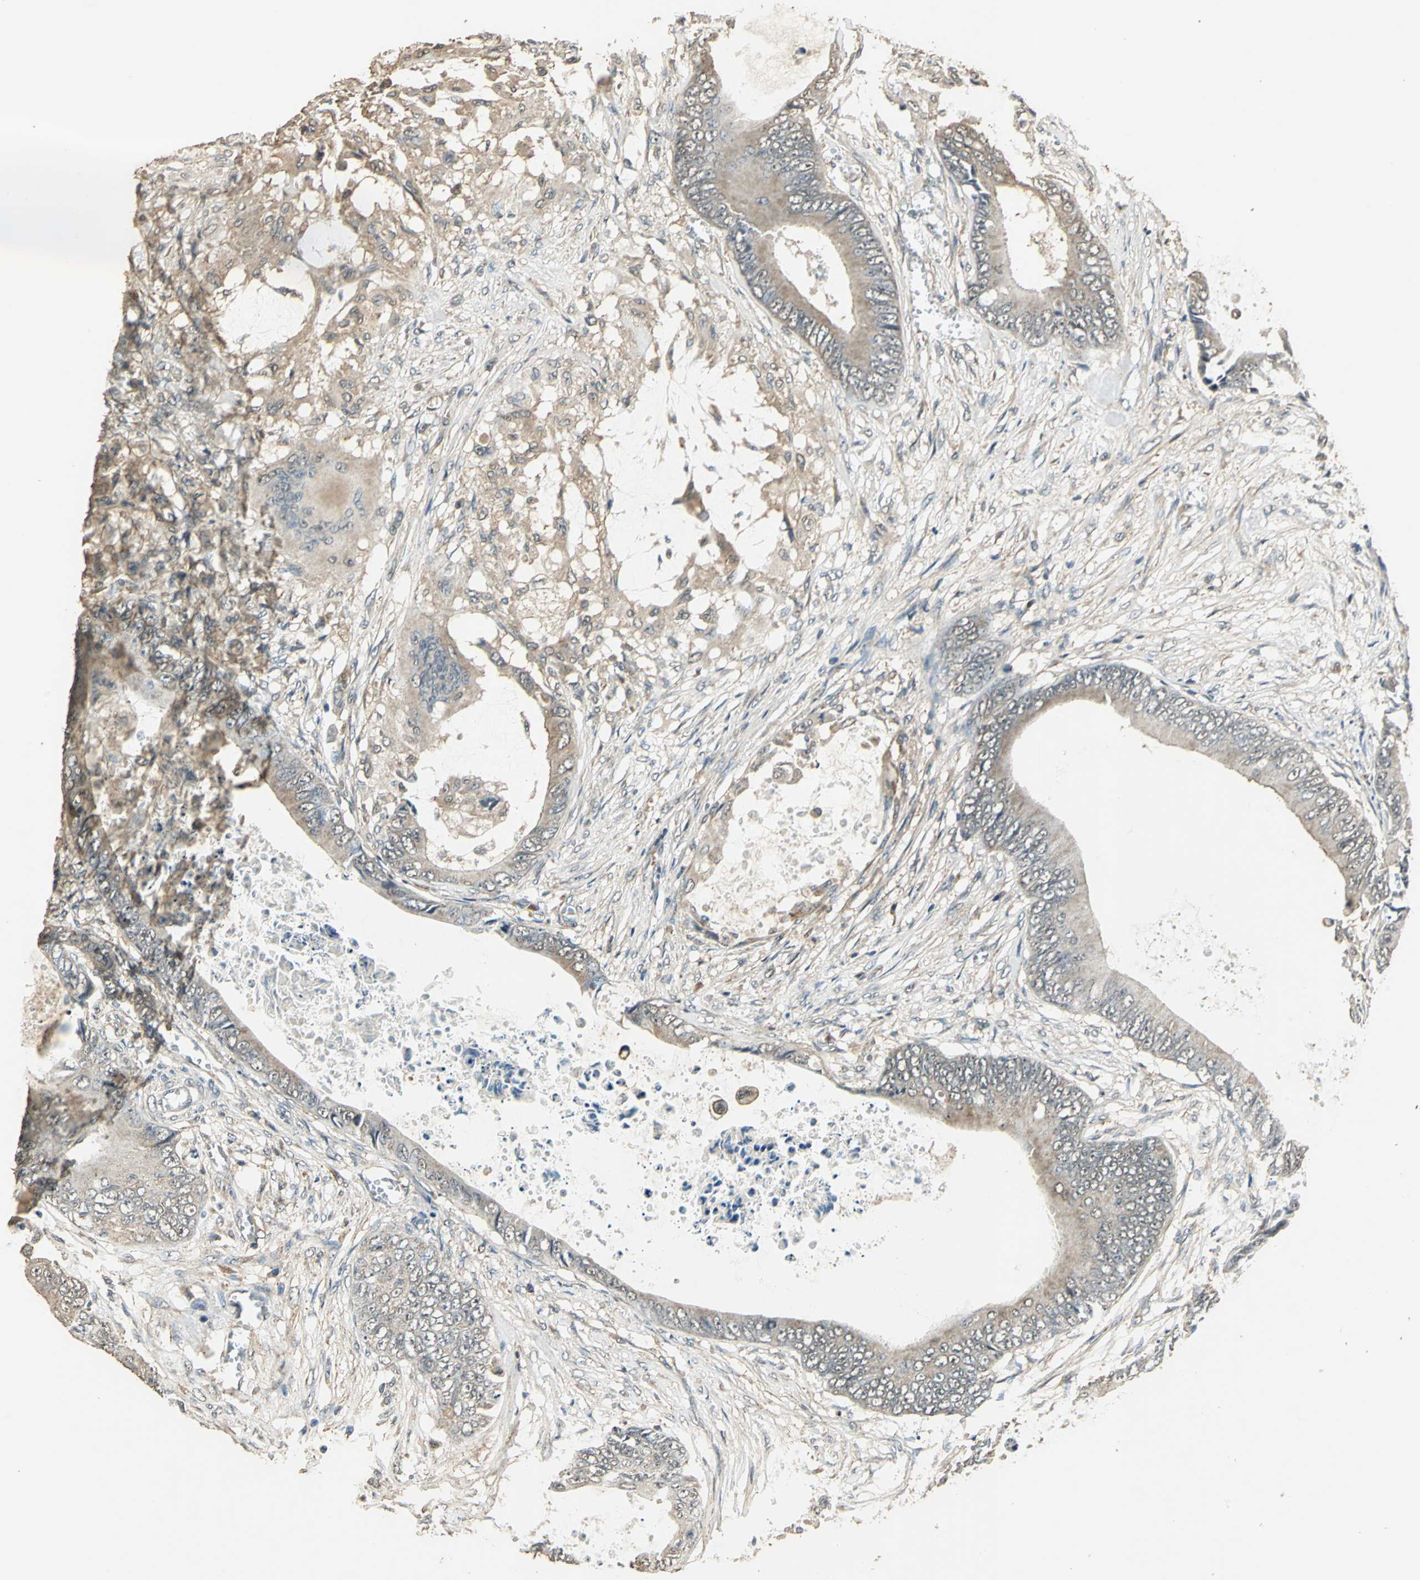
{"staining": {"intensity": "weak", "quantity": ">75%", "location": "cytoplasmic/membranous"}, "tissue": "colorectal cancer", "cell_type": "Tumor cells", "image_type": "cancer", "snomed": [{"axis": "morphology", "description": "Normal tissue, NOS"}, {"axis": "morphology", "description": "Adenocarcinoma, NOS"}, {"axis": "topography", "description": "Rectum"}, {"axis": "topography", "description": "Peripheral nerve tissue"}], "caption": "Colorectal adenocarcinoma was stained to show a protein in brown. There is low levels of weak cytoplasmic/membranous expression in approximately >75% of tumor cells.", "gene": "TMPRSS4", "patient": {"sex": "female", "age": 77}}